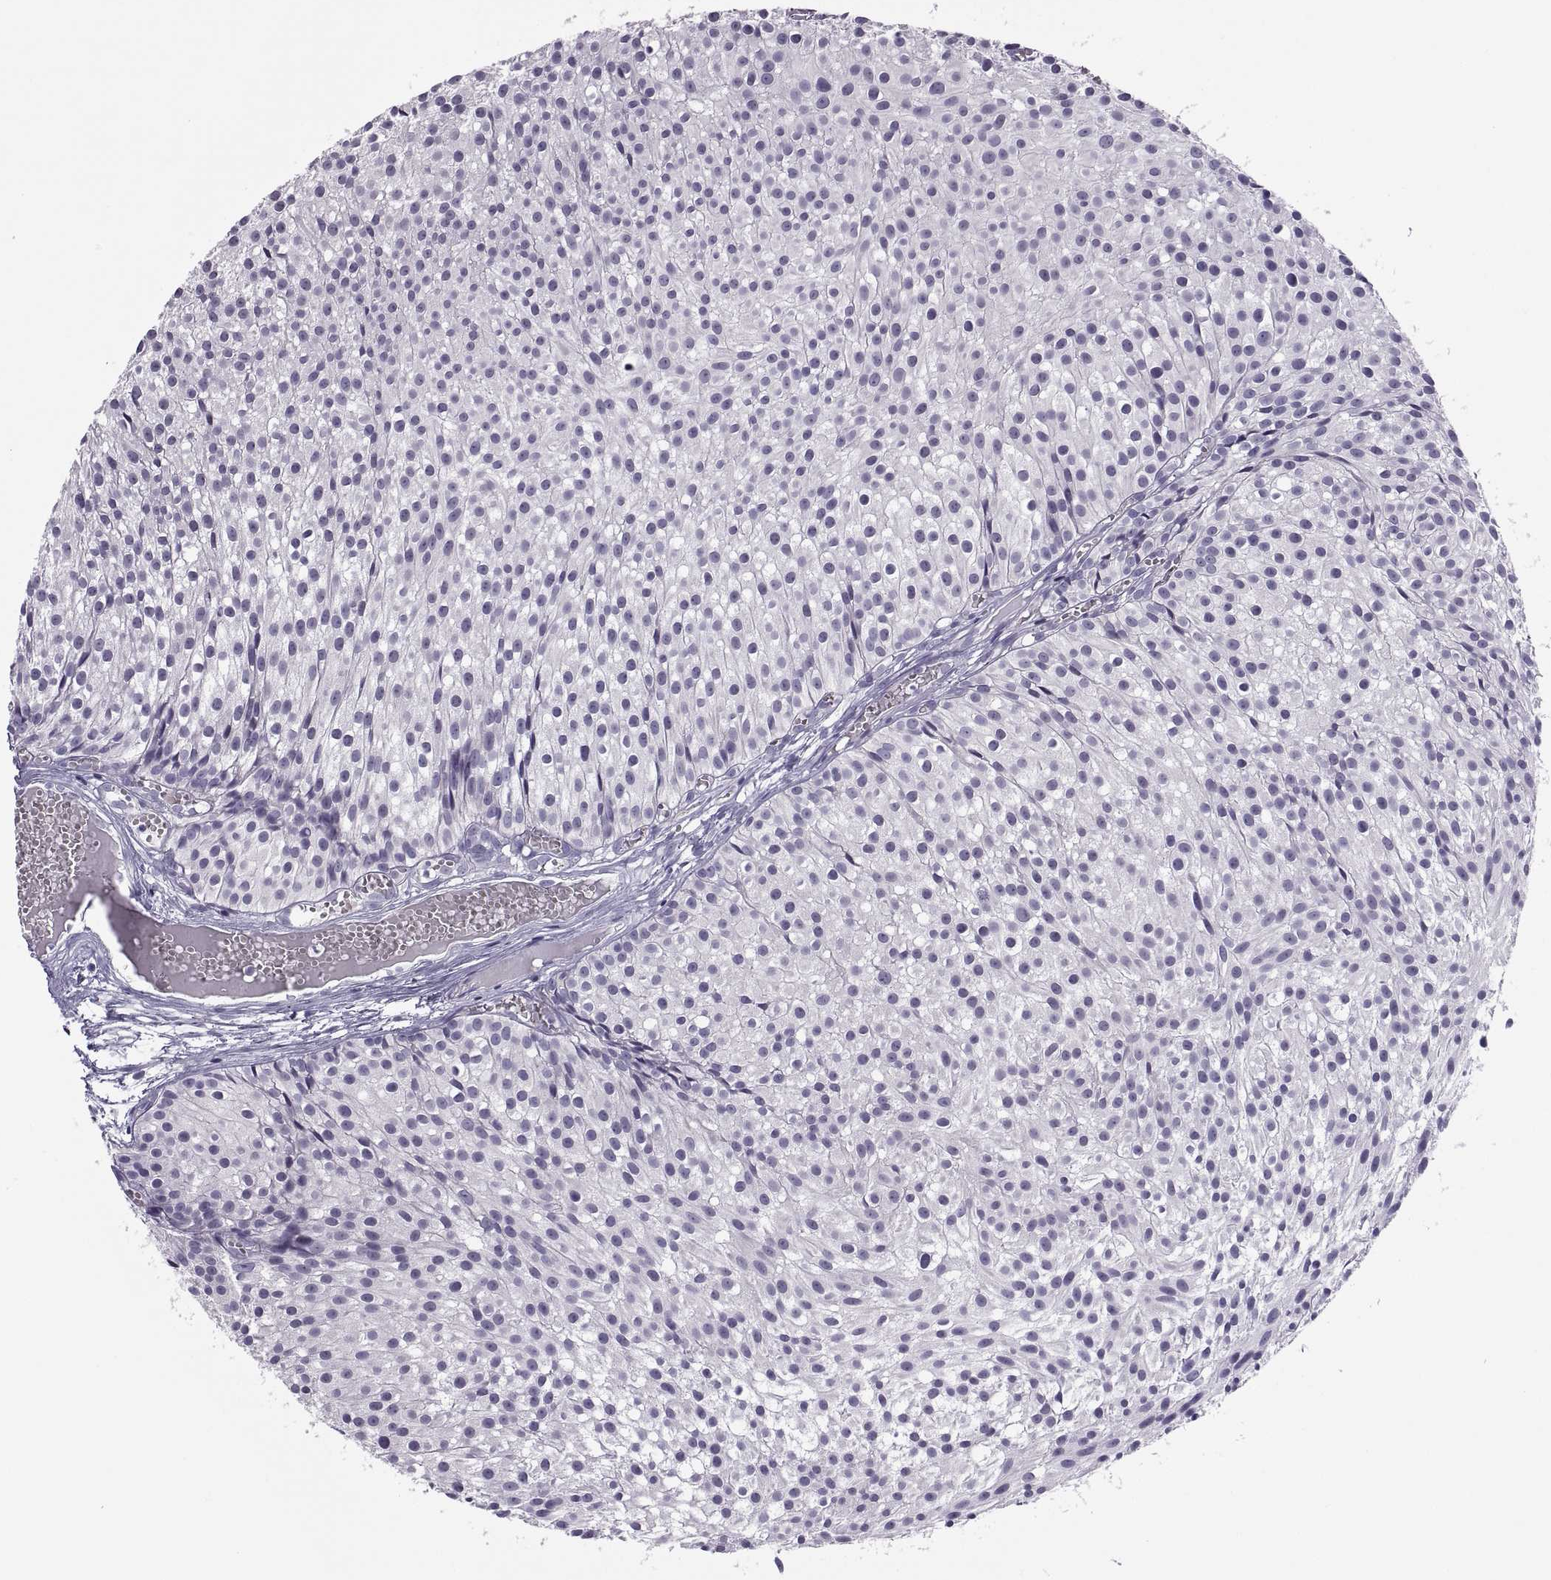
{"staining": {"intensity": "negative", "quantity": "none", "location": "none"}, "tissue": "urothelial cancer", "cell_type": "Tumor cells", "image_type": "cancer", "snomed": [{"axis": "morphology", "description": "Urothelial carcinoma, Low grade"}, {"axis": "topography", "description": "Urinary bladder"}], "caption": "High power microscopy image of an immunohistochemistry (IHC) micrograph of low-grade urothelial carcinoma, revealing no significant staining in tumor cells.", "gene": "TTC21A", "patient": {"sex": "male", "age": 63}}